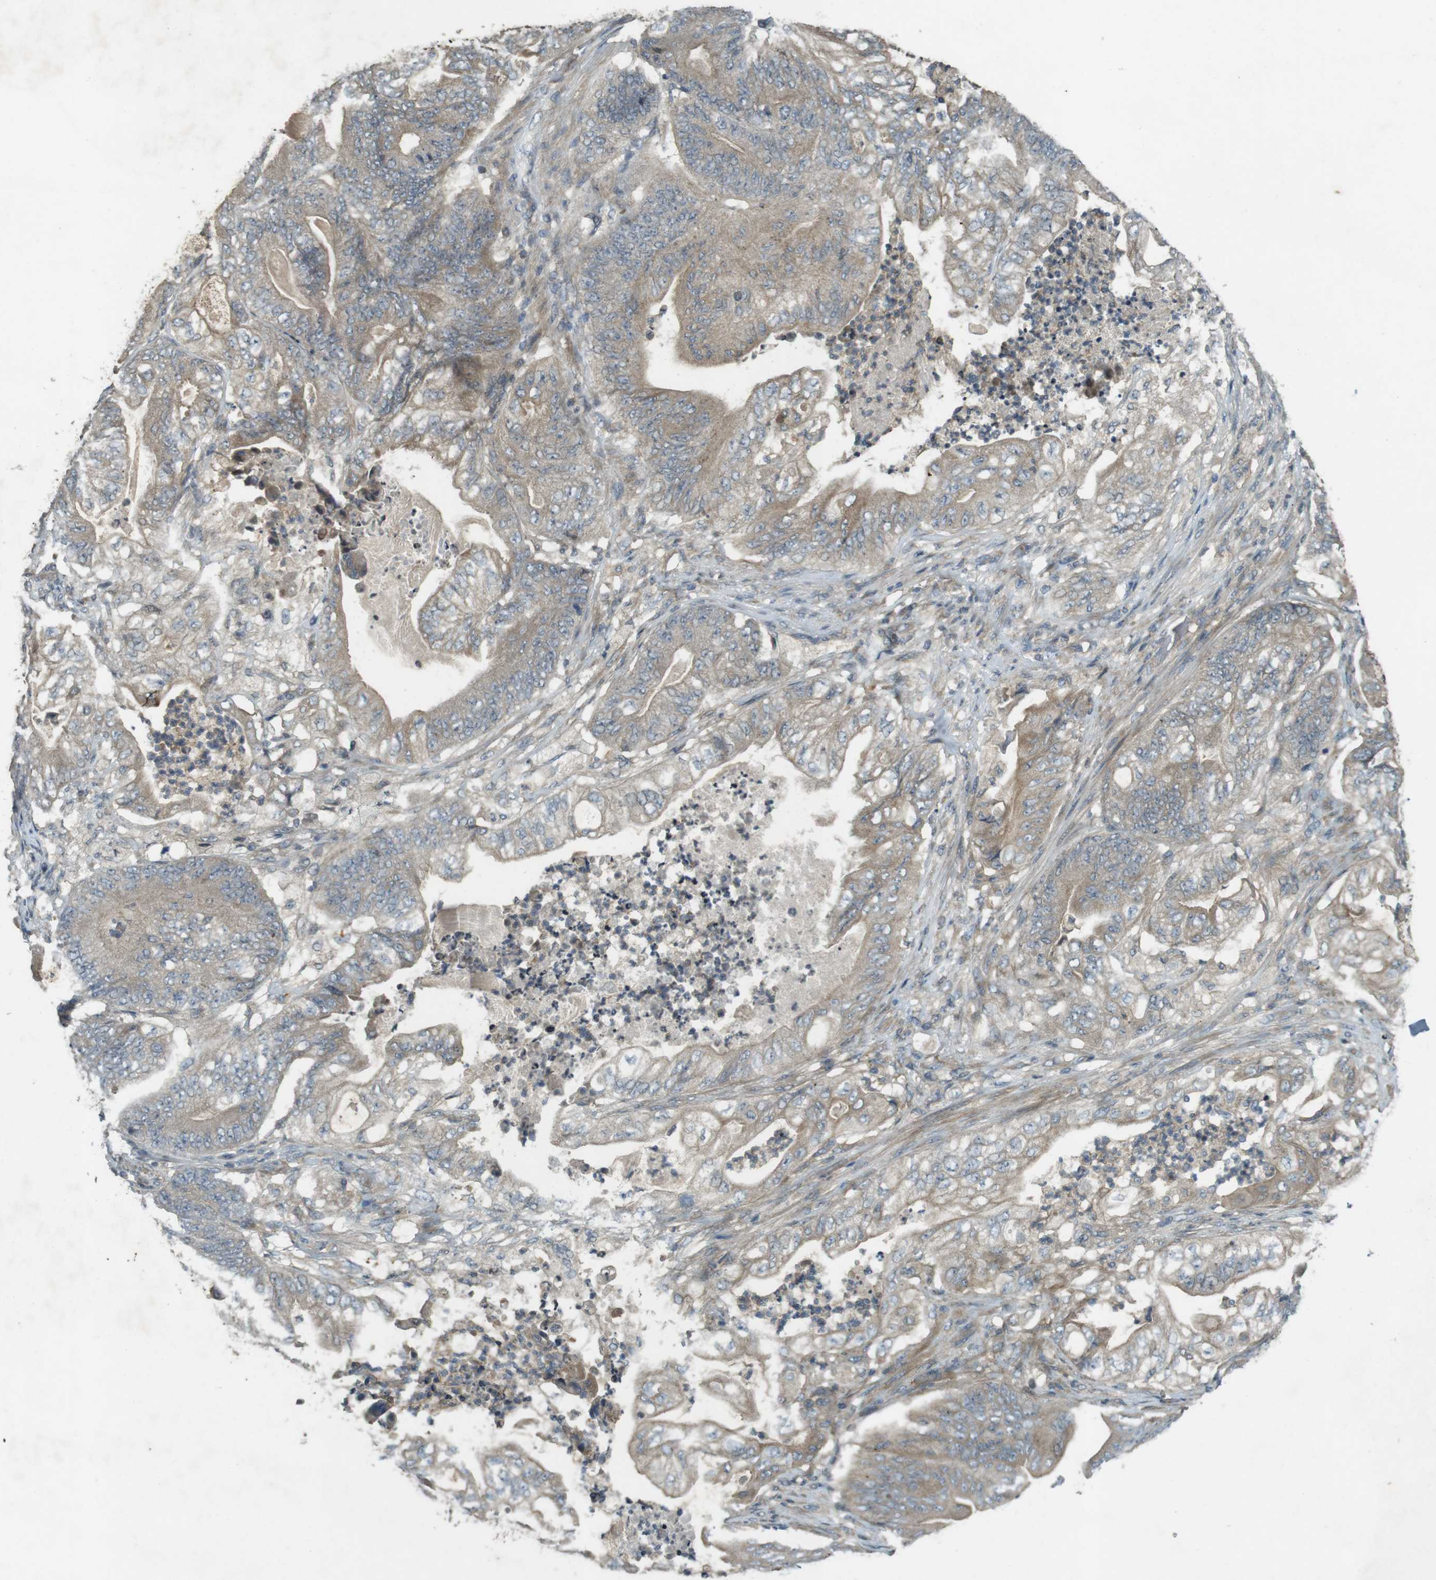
{"staining": {"intensity": "weak", "quantity": ">75%", "location": "cytoplasmic/membranous"}, "tissue": "stomach cancer", "cell_type": "Tumor cells", "image_type": "cancer", "snomed": [{"axis": "morphology", "description": "Adenocarcinoma, NOS"}, {"axis": "topography", "description": "Stomach"}], "caption": "Immunohistochemical staining of stomach cancer (adenocarcinoma) reveals low levels of weak cytoplasmic/membranous protein positivity in about >75% of tumor cells. (Stains: DAB (3,3'-diaminobenzidine) in brown, nuclei in blue, Microscopy: brightfield microscopy at high magnification).", "gene": "ZYX", "patient": {"sex": "female", "age": 73}}